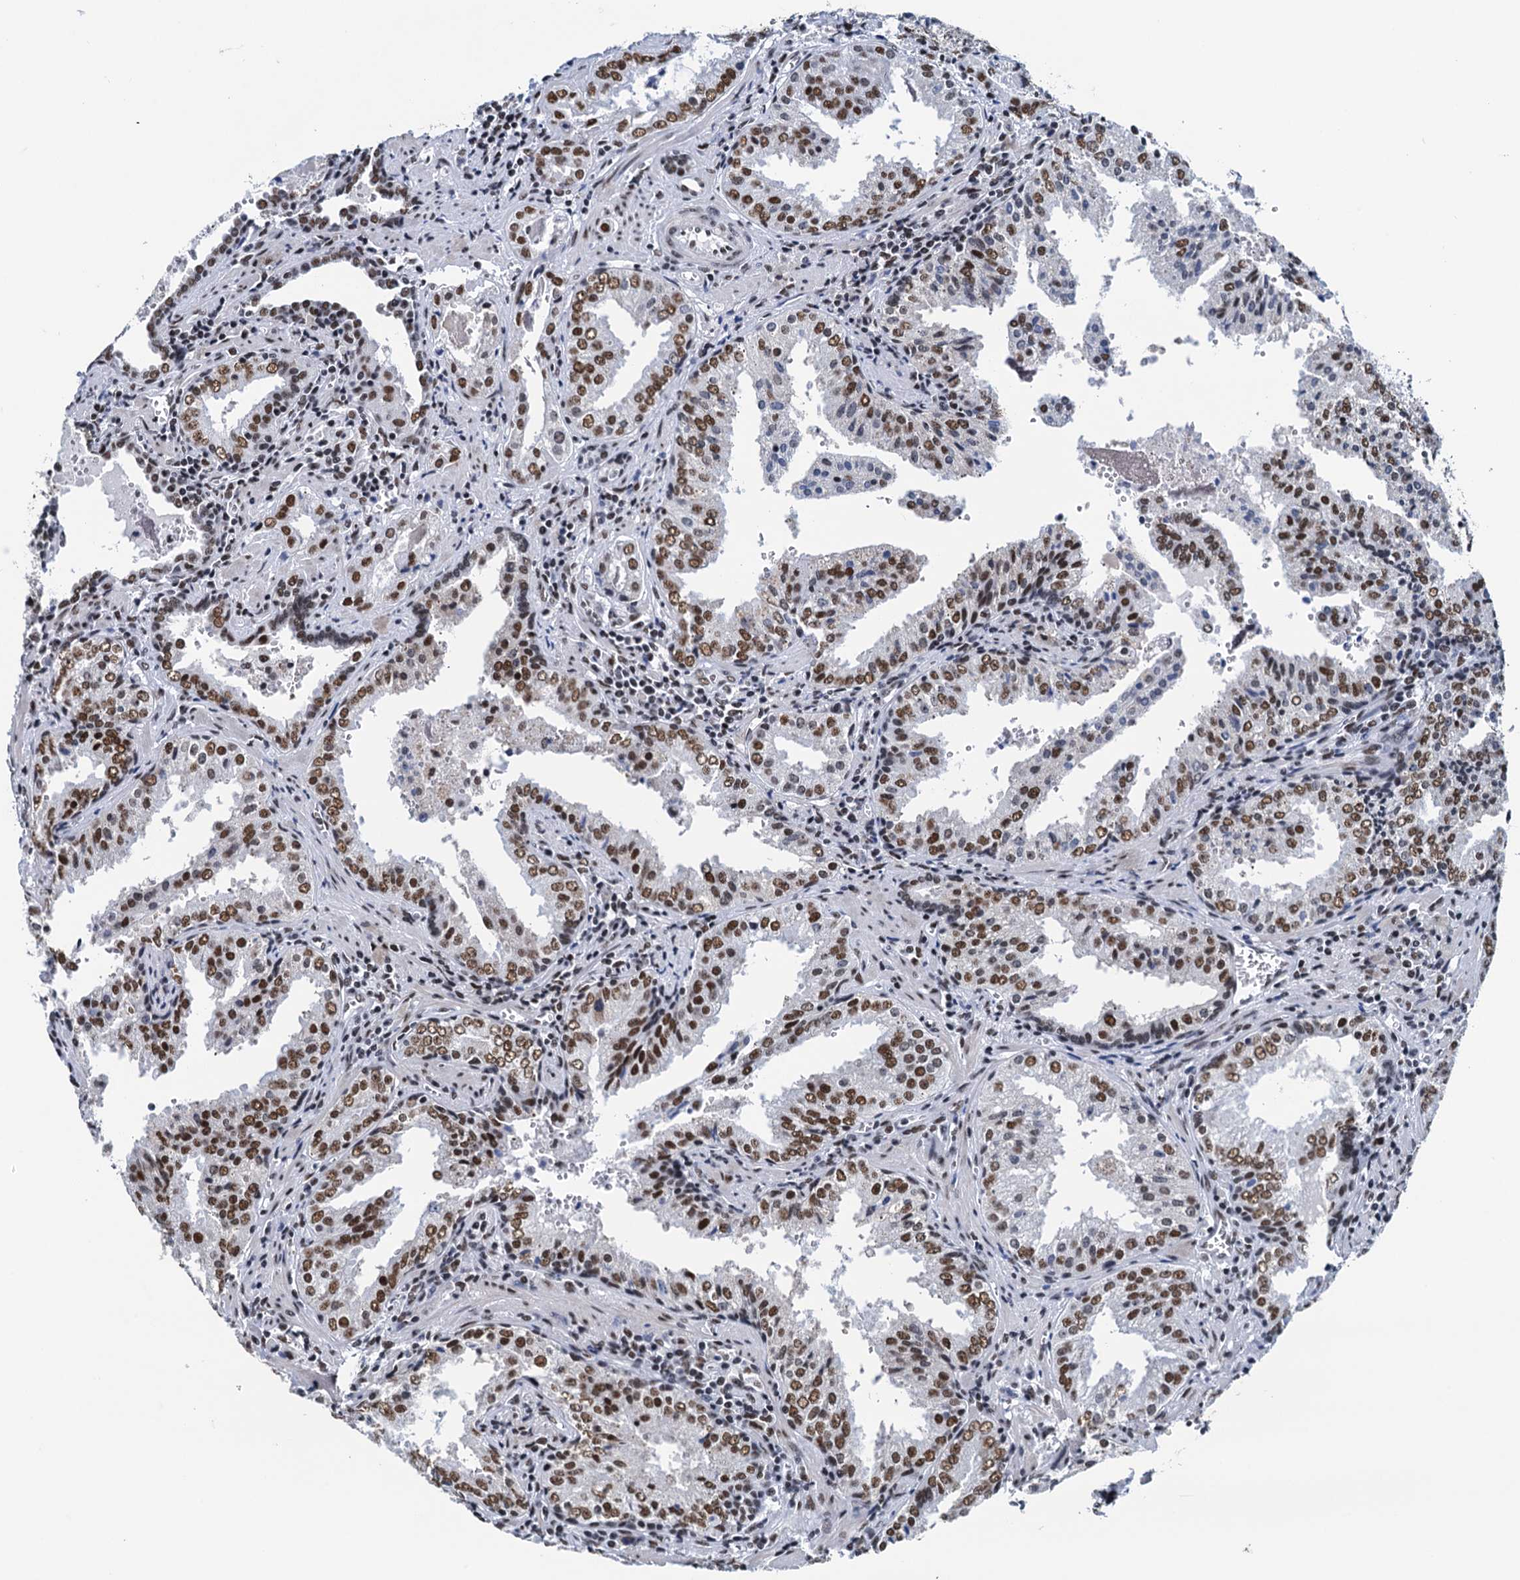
{"staining": {"intensity": "strong", "quantity": ">75%", "location": "nuclear"}, "tissue": "prostate cancer", "cell_type": "Tumor cells", "image_type": "cancer", "snomed": [{"axis": "morphology", "description": "Adenocarcinoma, High grade"}, {"axis": "topography", "description": "Prostate"}], "caption": "Tumor cells reveal high levels of strong nuclear staining in approximately >75% of cells in adenocarcinoma (high-grade) (prostate).", "gene": "SLTM", "patient": {"sex": "male", "age": 68}}